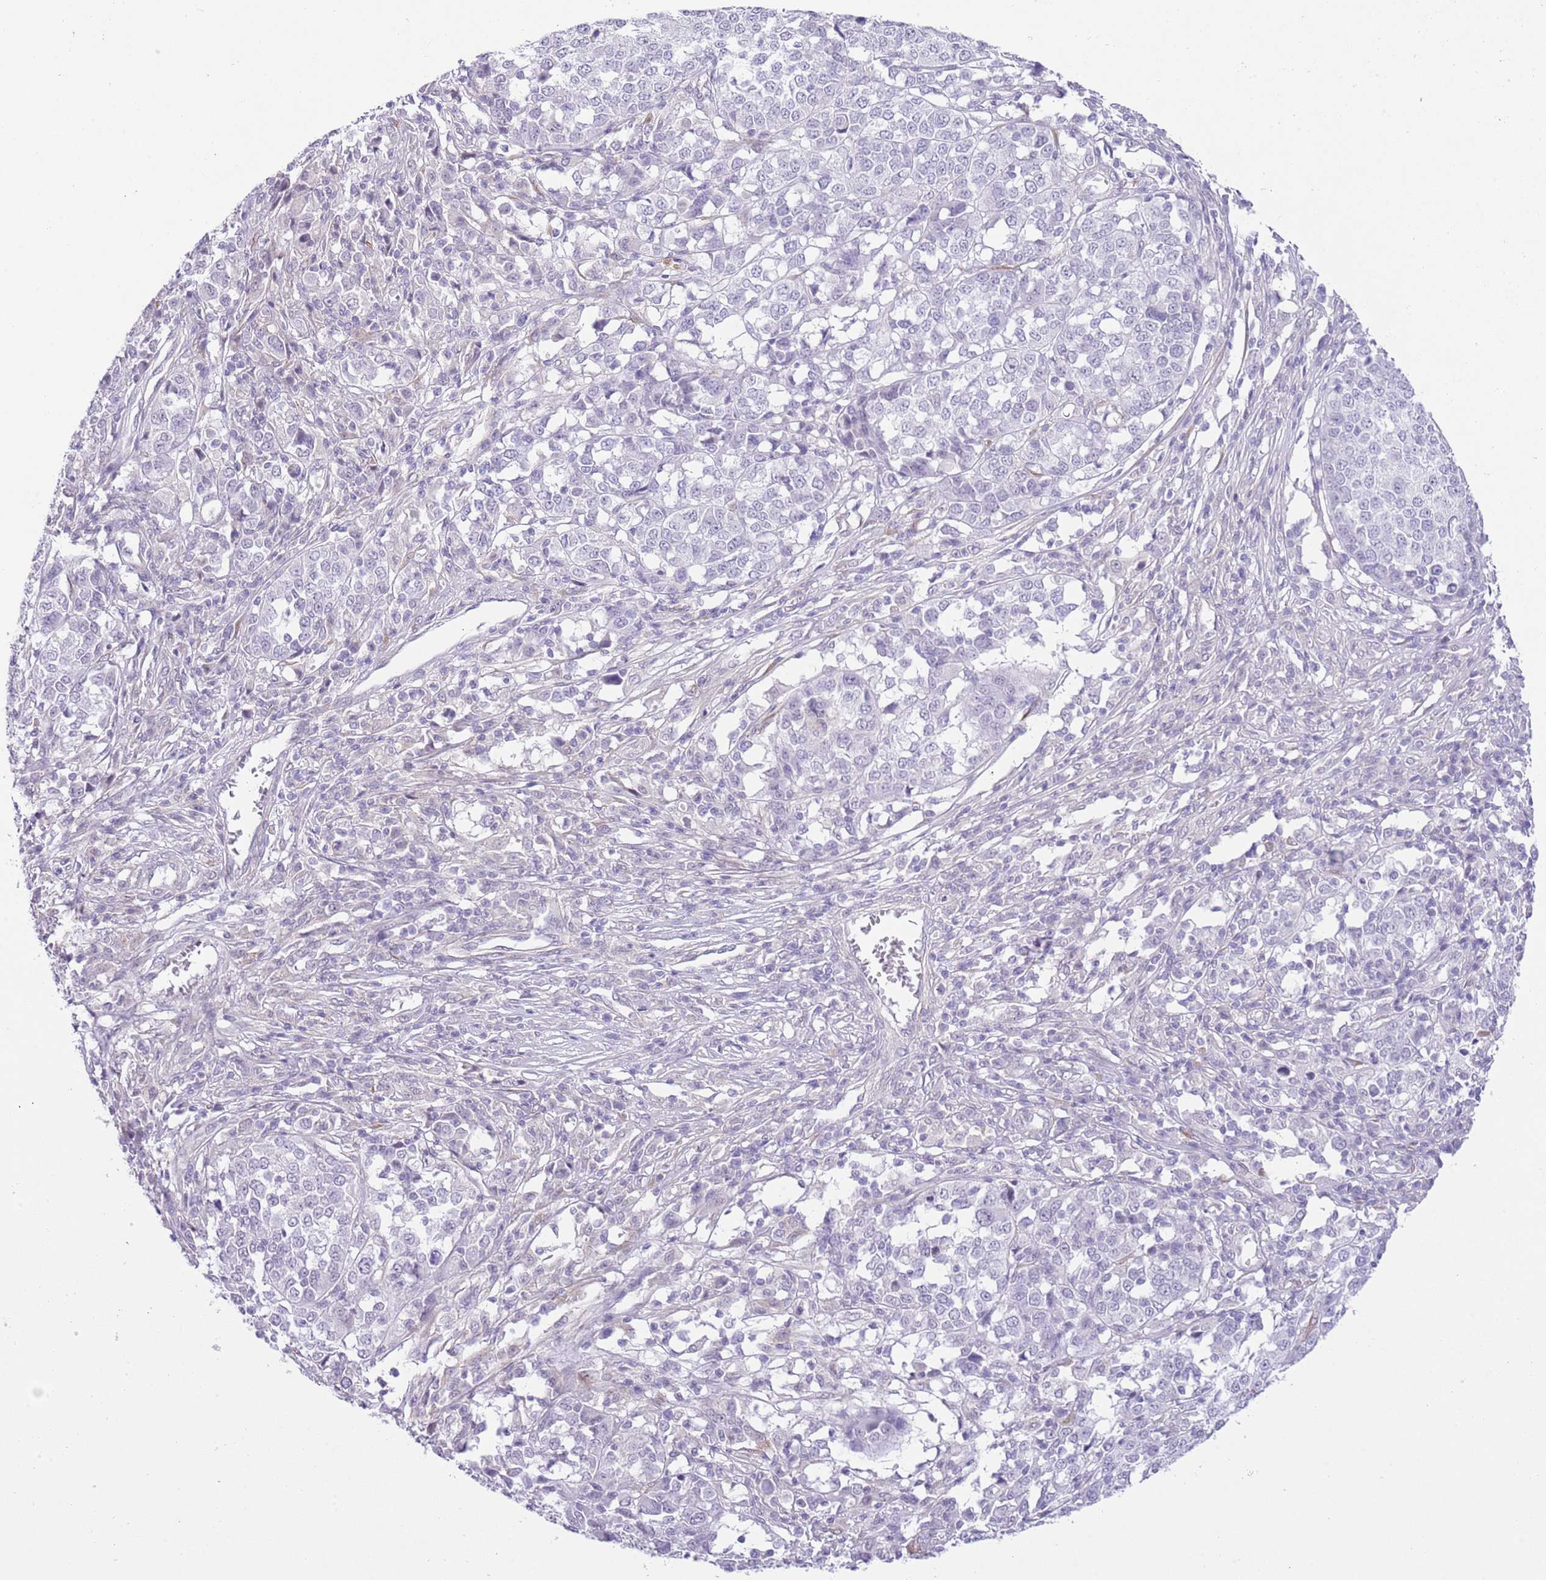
{"staining": {"intensity": "negative", "quantity": "none", "location": "none"}, "tissue": "melanoma", "cell_type": "Tumor cells", "image_type": "cancer", "snomed": [{"axis": "morphology", "description": "Malignant melanoma, Metastatic site"}, {"axis": "topography", "description": "Lymph node"}], "caption": "Melanoma was stained to show a protein in brown. There is no significant staining in tumor cells.", "gene": "MIDN", "patient": {"sex": "male", "age": 44}}